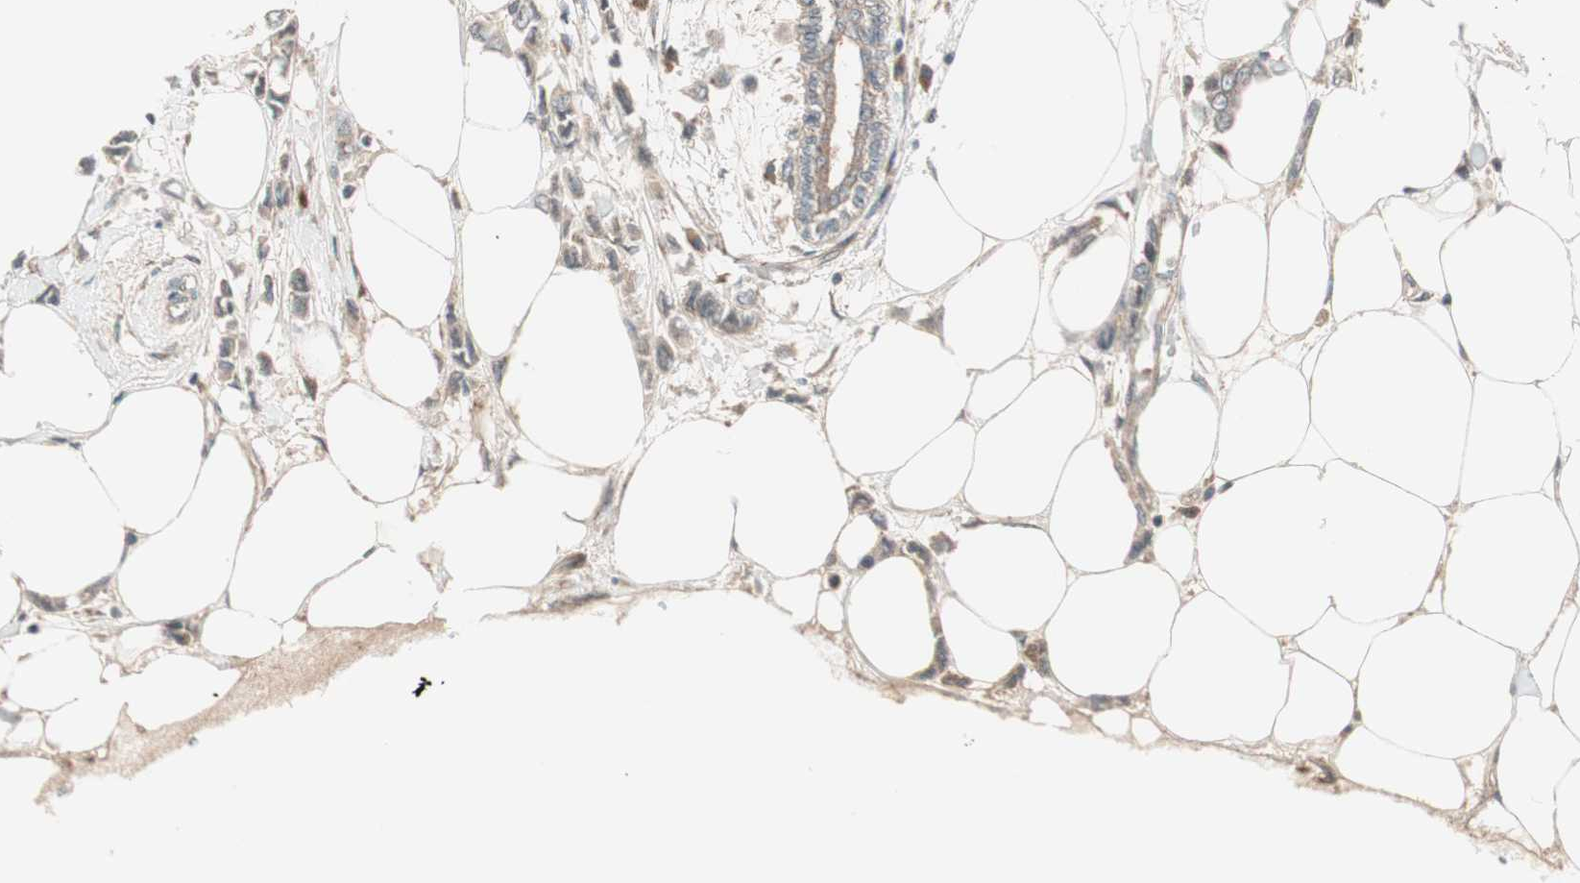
{"staining": {"intensity": "weak", "quantity": "<25%", "location": "cytoplasmic/membranous"}, "tissue": "breast cancer", "cell_type": "Tumor cells", "image_type": "cancer", "snomed": [{"axis": "morphology", "description": "Lobular carcinoma"}, {"axis": "topography", "description": "Breast"}], "caption": "This is a photomicrograph of IHC staining of lobular carcinoma (breast), which shows no expression in tumor cells. Brightfield microscopy of immunohistochemistry stained with DAB (3,3'-diaminobenzidine) (brown) and hematoxylin (blue), captured at high magnification.", "gene": "ABI1", "patient": {"sex": "female", "age": 51}}